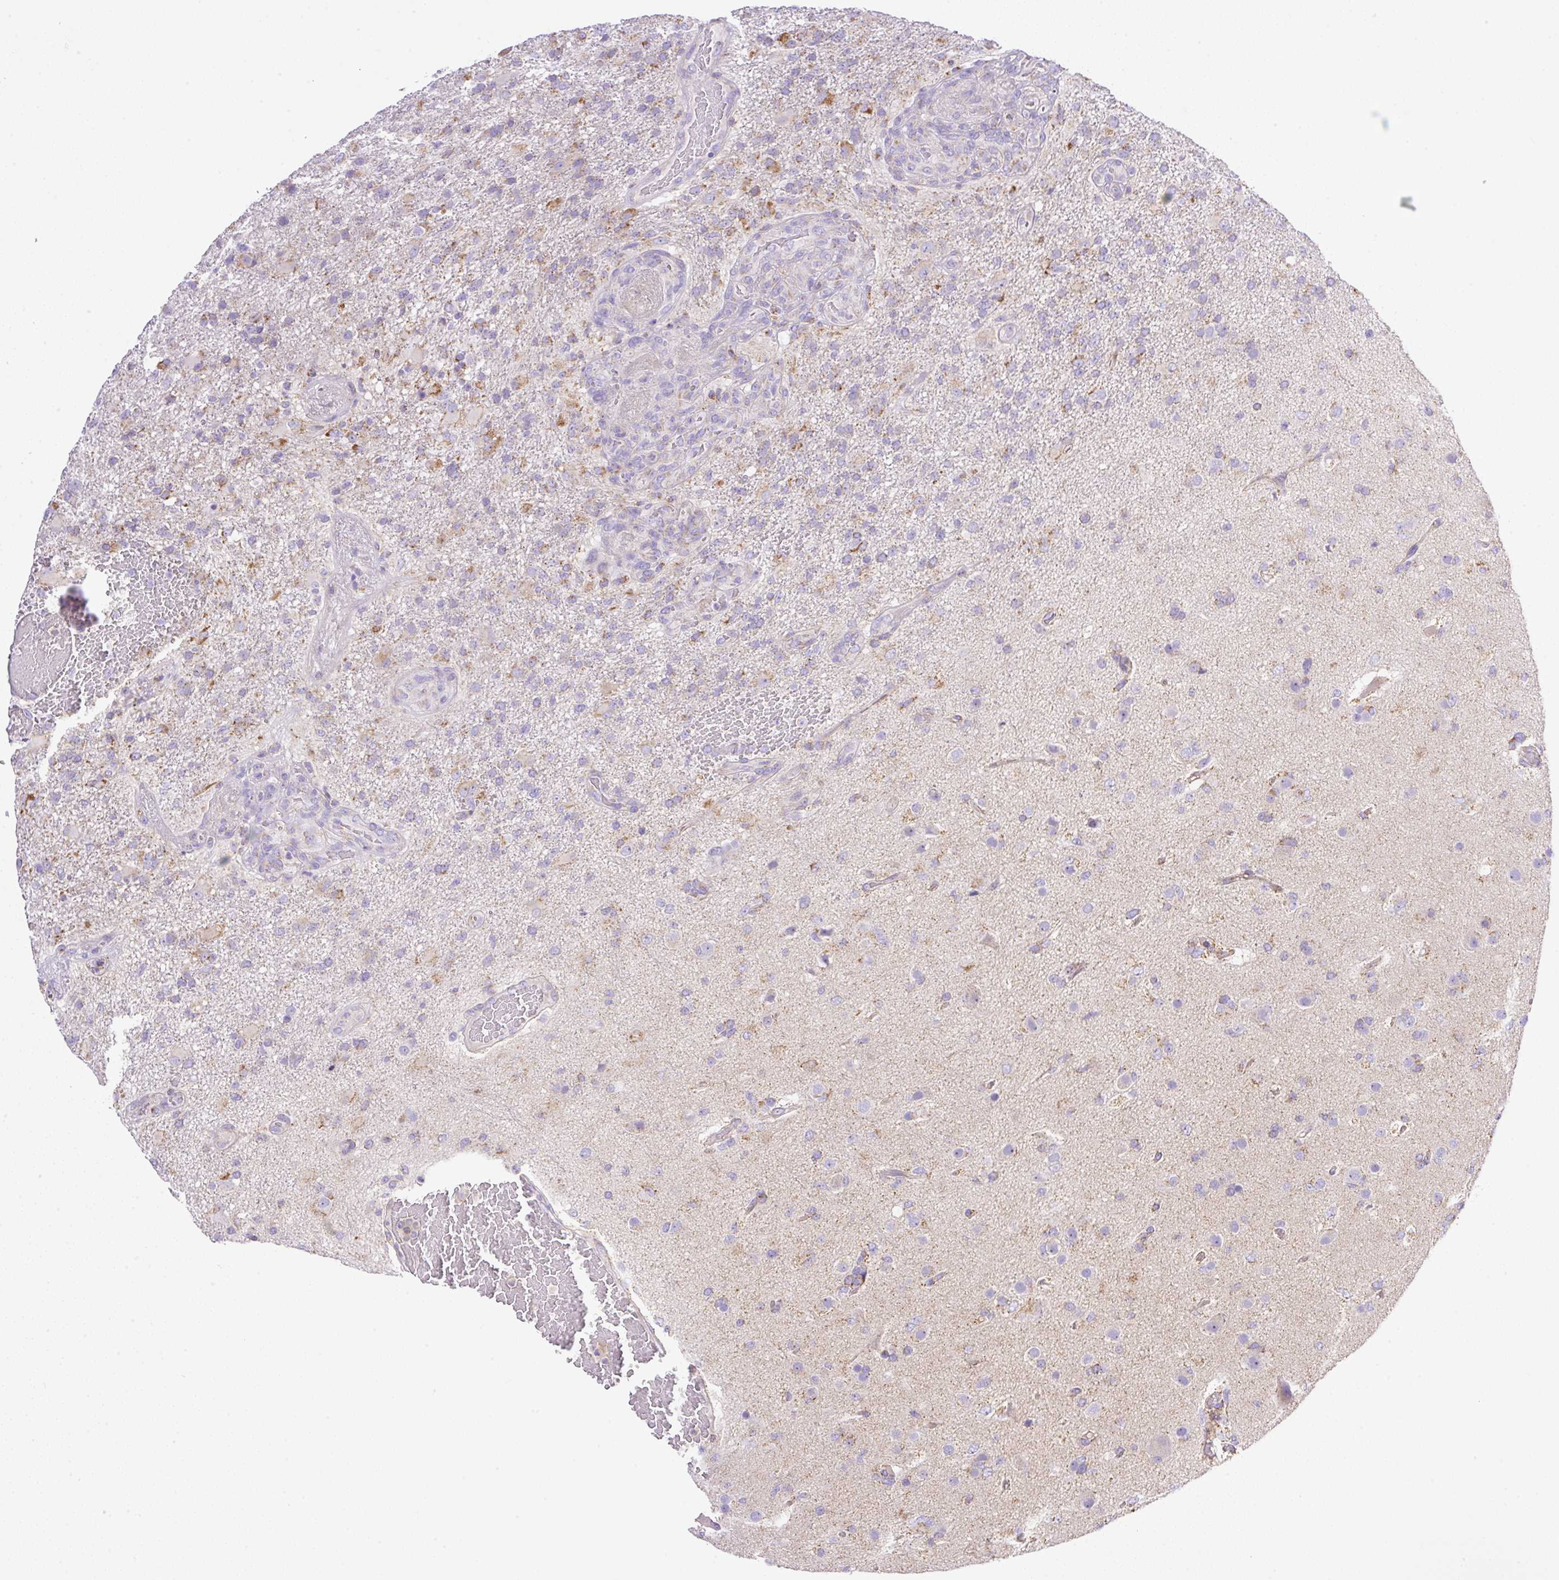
{"staining": {"intensity": "moderate", "quantity": "<25%", "location": "cytoplasmic/membranous"}, "tissue": "glioma", "cell_type": "Tumor cells", "image_type": "cancer", "snomed": [{"axis": "morphology", "description": "Glioma, malignant, High grade"}, {"axis": "topography", "description": "Brain"}], "caption": "Immunohistochemical staining of malignant high-grade glioma shows low levels of moderate cytoplasmic/membranous protein positivity in about <25% of tumor cells.", "gene": "NF1", "patient": {"sex": "female", "age": 74}}